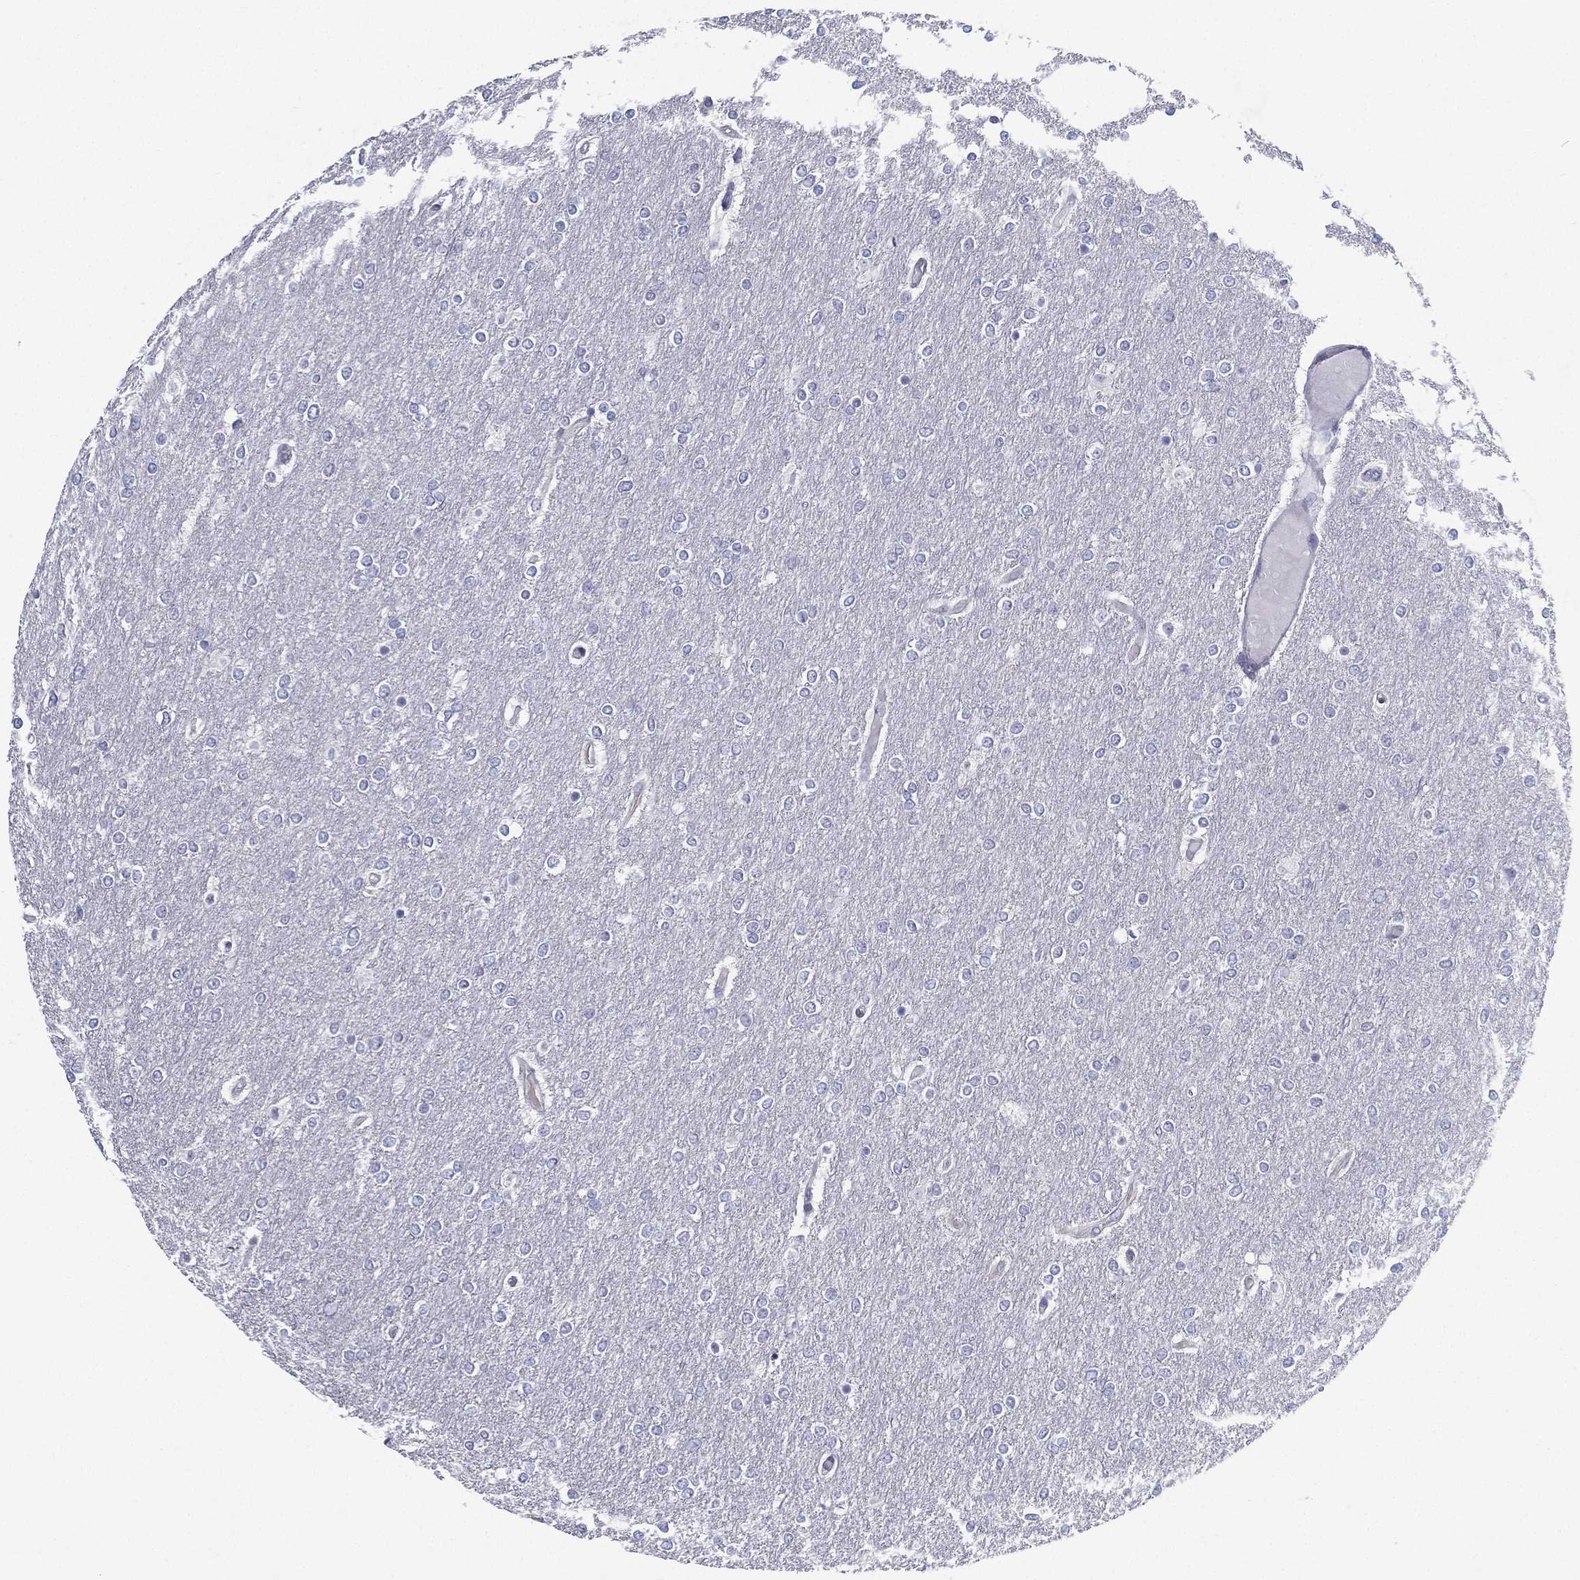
{"staining": {"intensity": "negative", "quantity": "none", "location": "none"}, "tissue": "glioma", "cell_type": "Tumor cells", "image_type": "cancer", "snomed": [{"axis": "morphology", "description": "Glioma, malignant, High grade"}, {"axis": "topography", "description": "Brain"}], "caption": "A histopathology image of human glioma is negative for staining in tumor cells. (Stains: DAB IHC with hematoxylin counter stain, Microscopy: brightfield microscopy at high magnification).", "gene": "RGS13", "patient": {"sex": "female", "age": 61}}